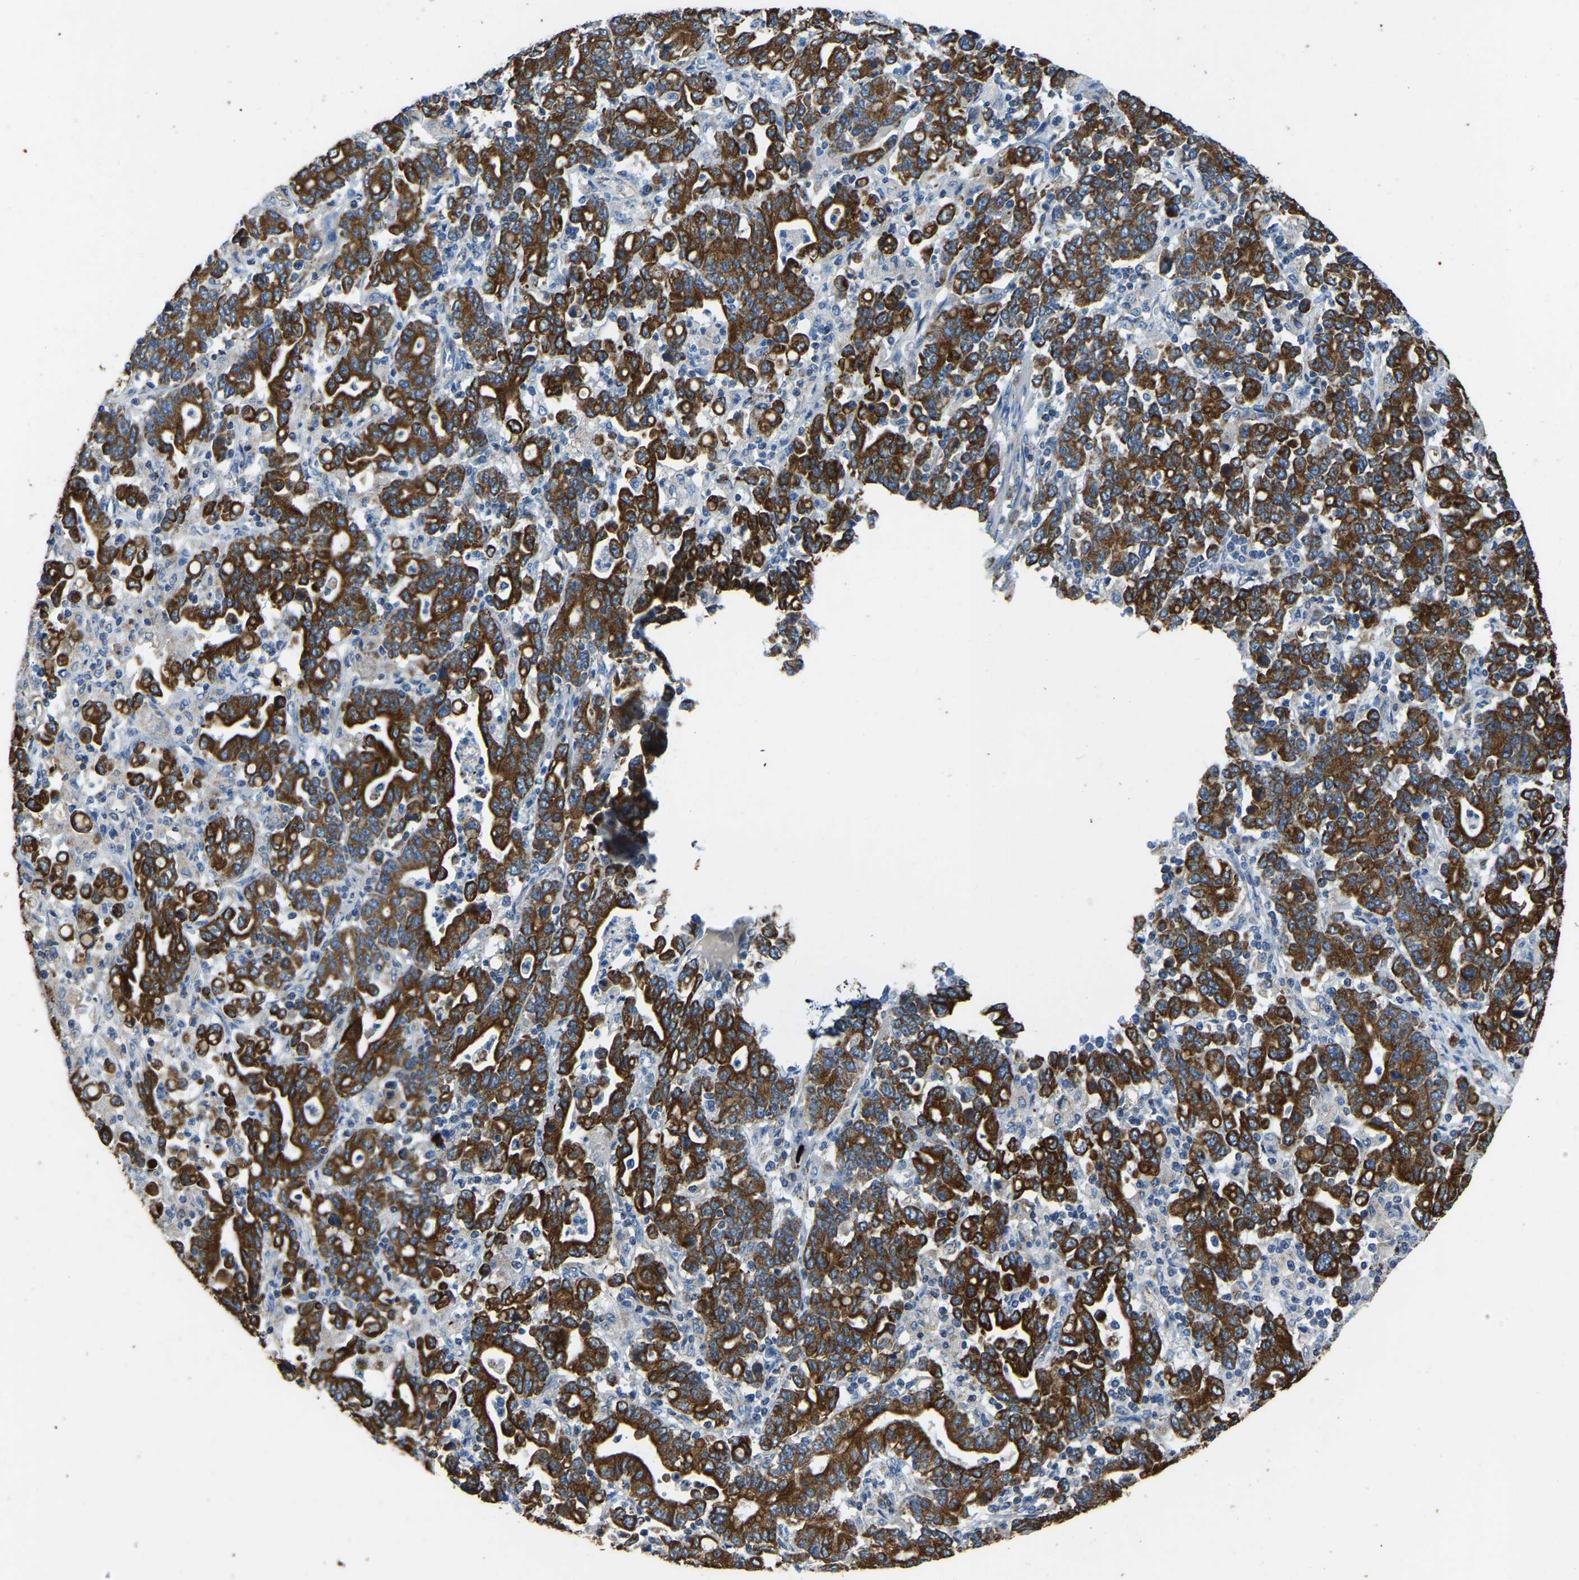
{"staining": {"intensity": "strong", "quantity": ">75%", "location": "cytoplasmic/membranous"}, "tissue": "stomach cancer", "cell_type": "Tumor cells", "image_type": "cancer", "snomed": [{"axis": "morphology", "description": "Adenocarcinoma, NOS"}, {"axis": "topography", "description": "Stomach, upper"}], "caption": "Immunohistochemistry image of stomach cancer (adenocarcinoma) stained for a protein (brown), which shows high levels of strong cytoplasmic/membranous positivity in about >75% of tumor cells.", "gene": "ZNF200", "patient": {"sex": "male", "age": 69}}